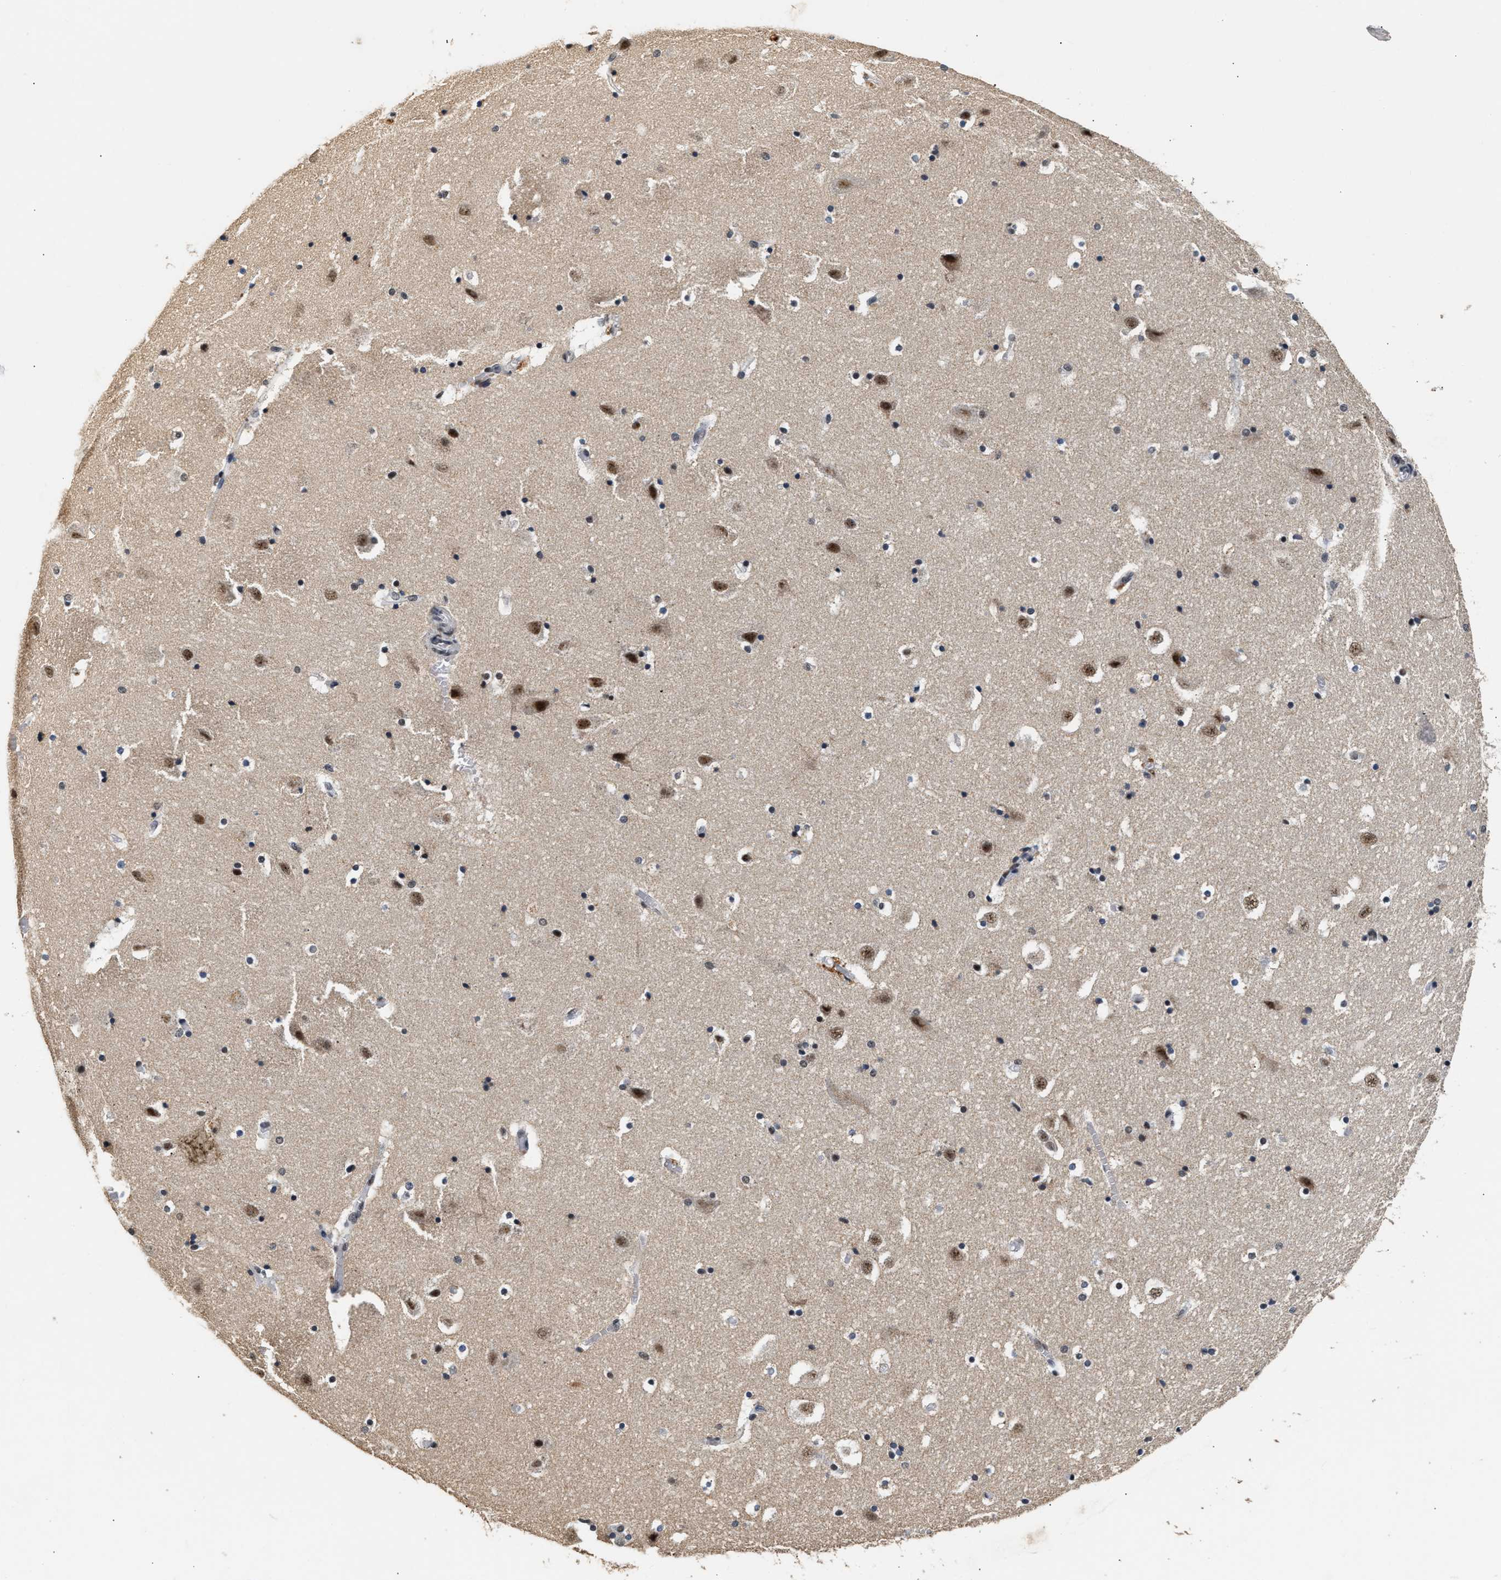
{"staining": {"intensity": "moderate", "quantity": "<25%", "location": "nuclear"}, "tissue": "hippocampus", "cell_type": "Glial cells", "image_type": "normal", "snomed": [{"axis": "morphology", "description": "Normal tissue, NOS"}, {"axis": "topography", "description": "Hippocampus"}], "caption": "Immunohistochemical staining of benign human hippocampus demonstrates moderate nuclear protein staining in approximately <25% of glial cells.", "gene": "THOC1", "patient": {"sex": "male", "age": 45}}